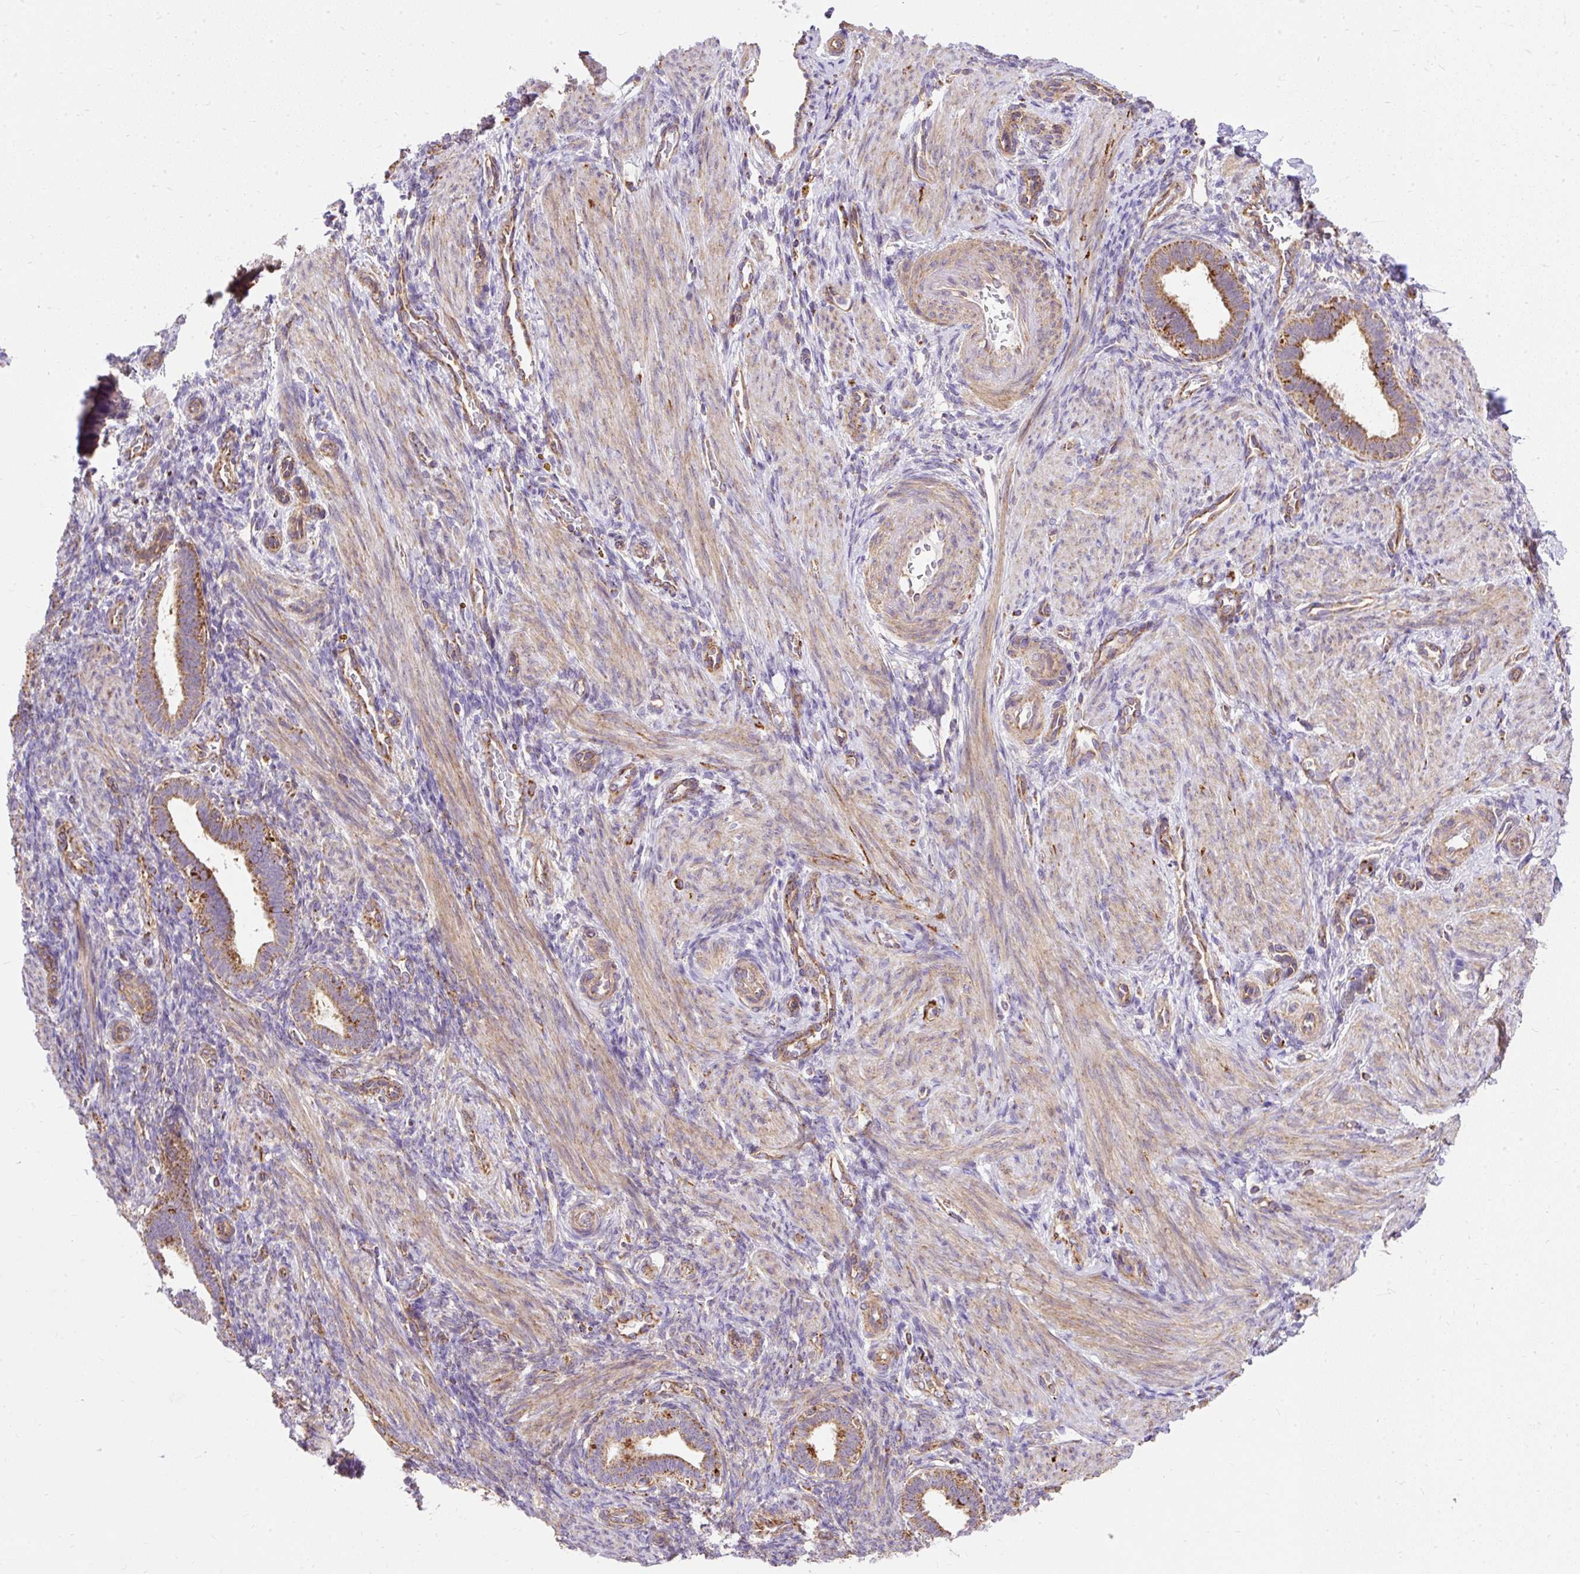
{"staining": {"intensity": "moderate", "quantity": ">75%", "location": "cytoplasmic/membranous"}, "tissue": "endometrium", "cell_type": "Cells in endometrial stroma", "image_type": "normal", "snomed": [{"axis": "morphology", "description": "Normal tissue, NOS"}, {"axis": "topography", "description": "Endometrium"}], "caption": "Immunohistochemistry (IHC) (DAB (3,3'-diaminobenzidine)) staining of unremarkable endometrium reveals moderate cytoplasmic/membranous protein positivity in about >75% of cells in endometrial stroma.", "gene": "CEP290", "patient": {"sex": "female", "age": 34}}